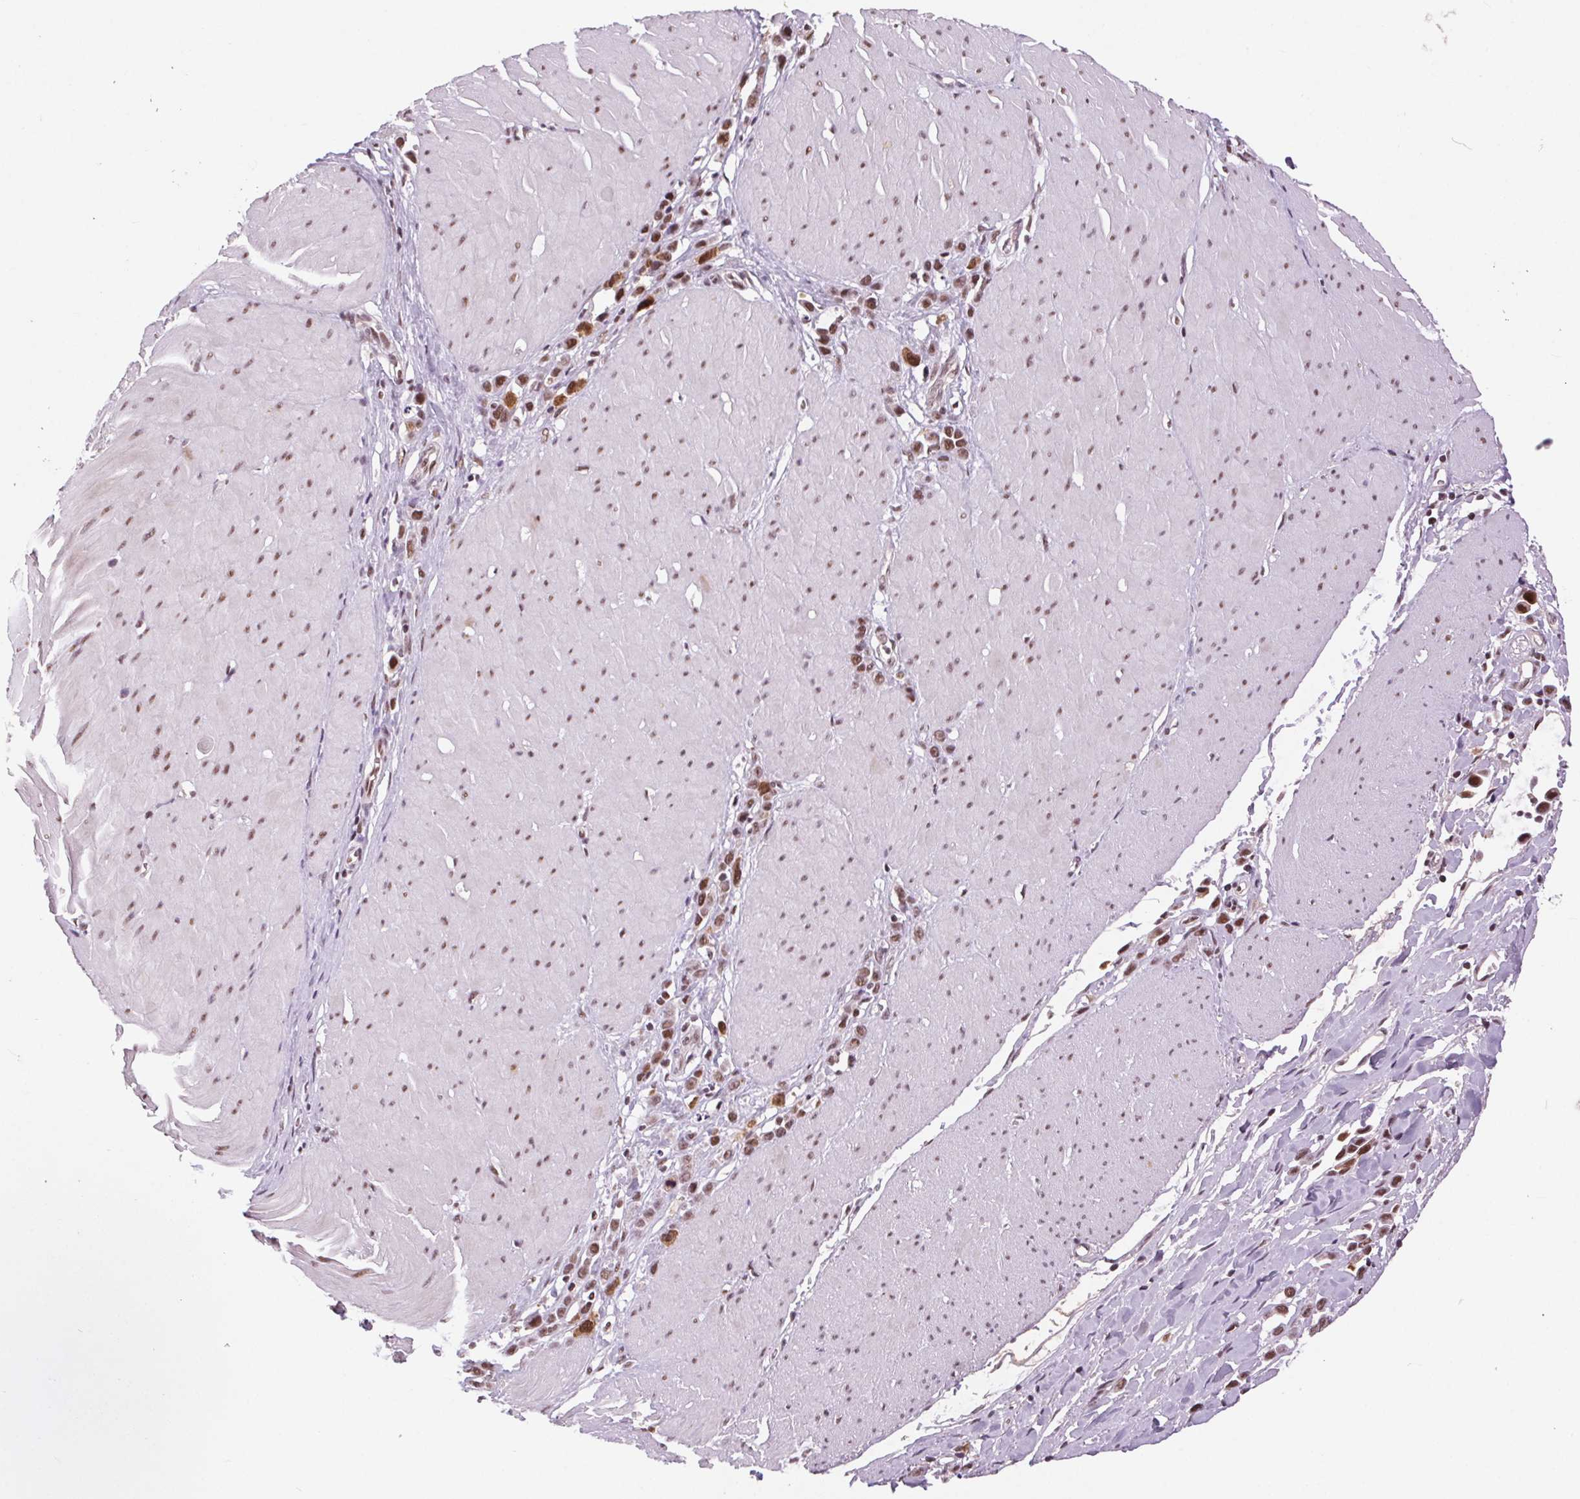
{"staining": {"intensity": "moderate", "quantity": ">75%", "location": "cytoplasmic/membranous,nuclear"}, "tissue": "stomach cancer", "cell_type": "Tumor cells", "image_type": "cancer", "snomed": [{"axis": "morphology", "description": "Adenocarcinoma, NOS"}, {"axis": "topography", "description": "Stomach"}], "caption": "Moderate cytoplasmic/membranous and nuclear protein staining is identified in about >75% of tumor cells in adenocarcinoma (stomach).", "gene": "CD2BP2", "patient": {"sex": "male", "age": 47}}